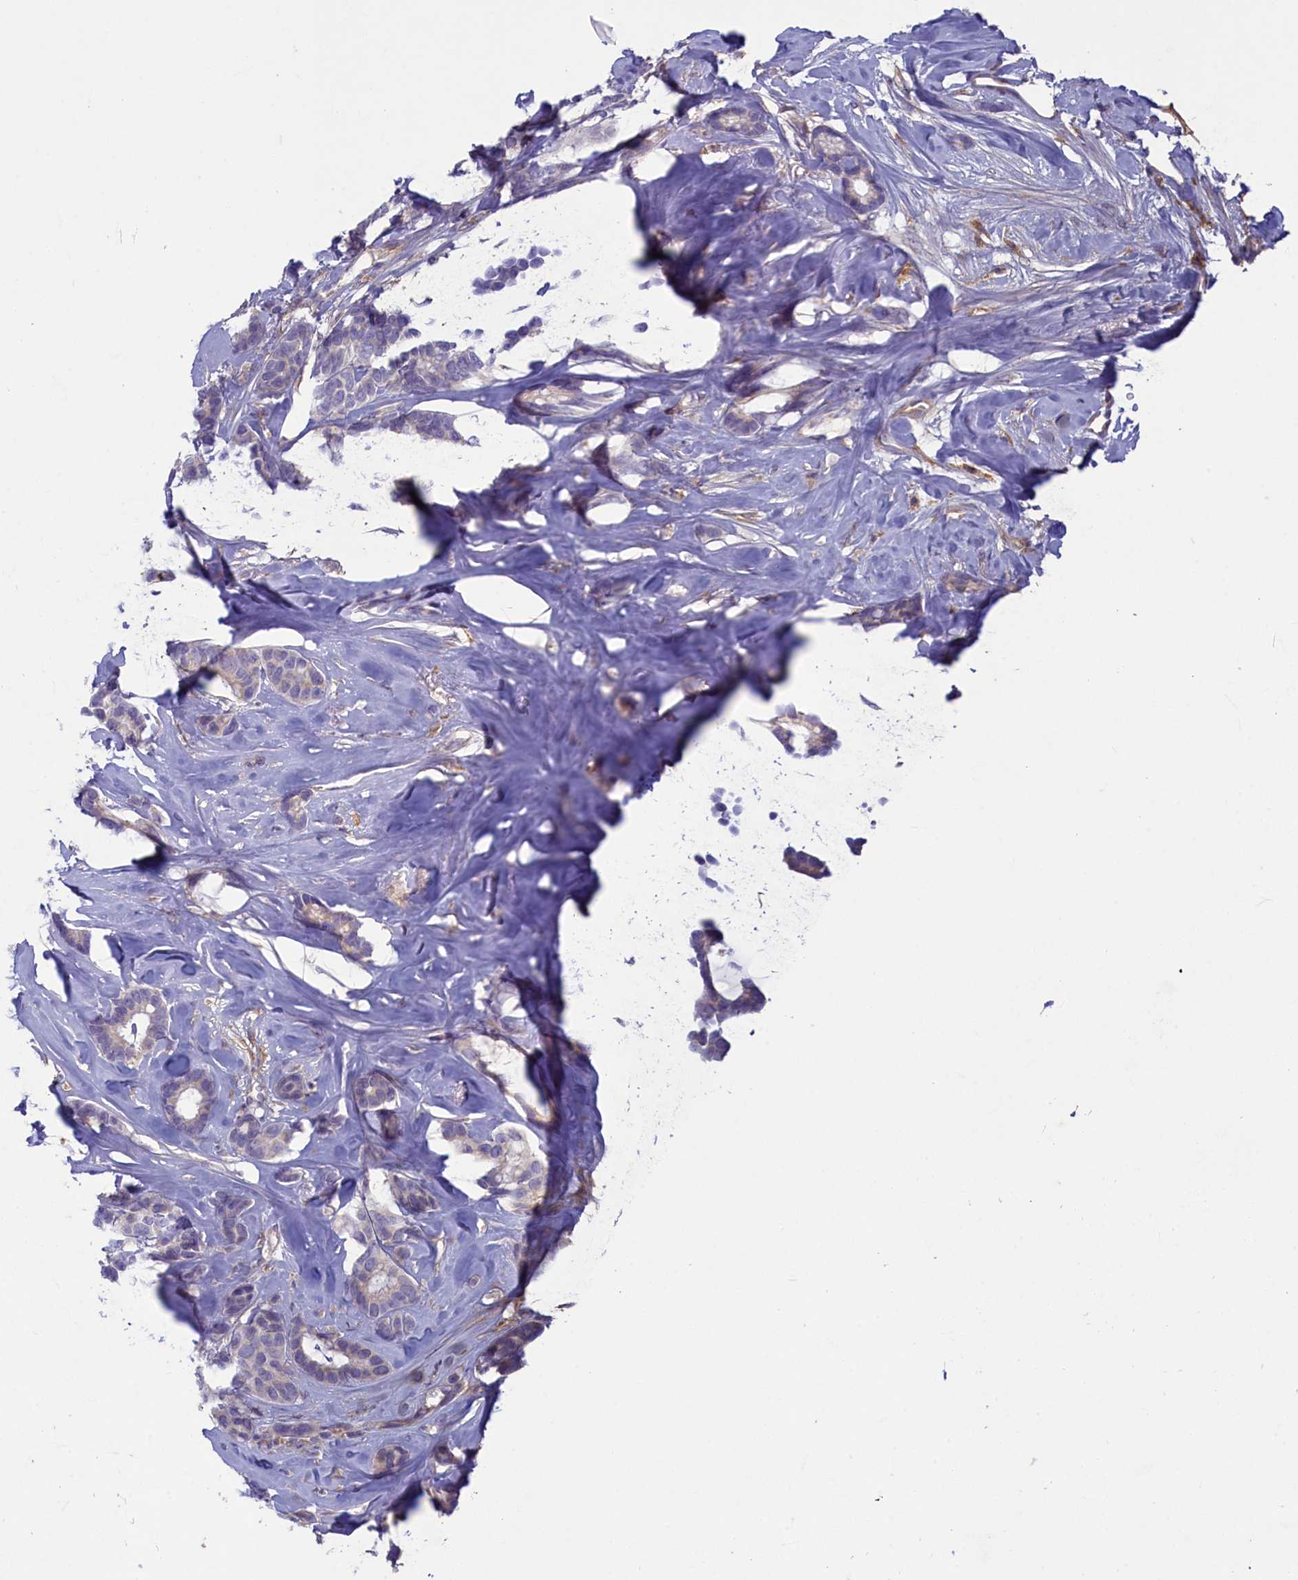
{"staining": {"intensity": "negative", "quantity": "none", "location": "none"}, "tissue": "breast cancer", "cell_type": "Tumor cells", "image_type": "cancer", "snomed": [{"axis": "morphology", "description": "Duct carcinoma"}, {"axis": "topography", "description": "Breast"}], "caption": "Tumor cells show no significant positivity in breast invasive ductal carcinoma.", "gene": "PLEKHG6", "patient": {"sex": "female", "age": 87}}